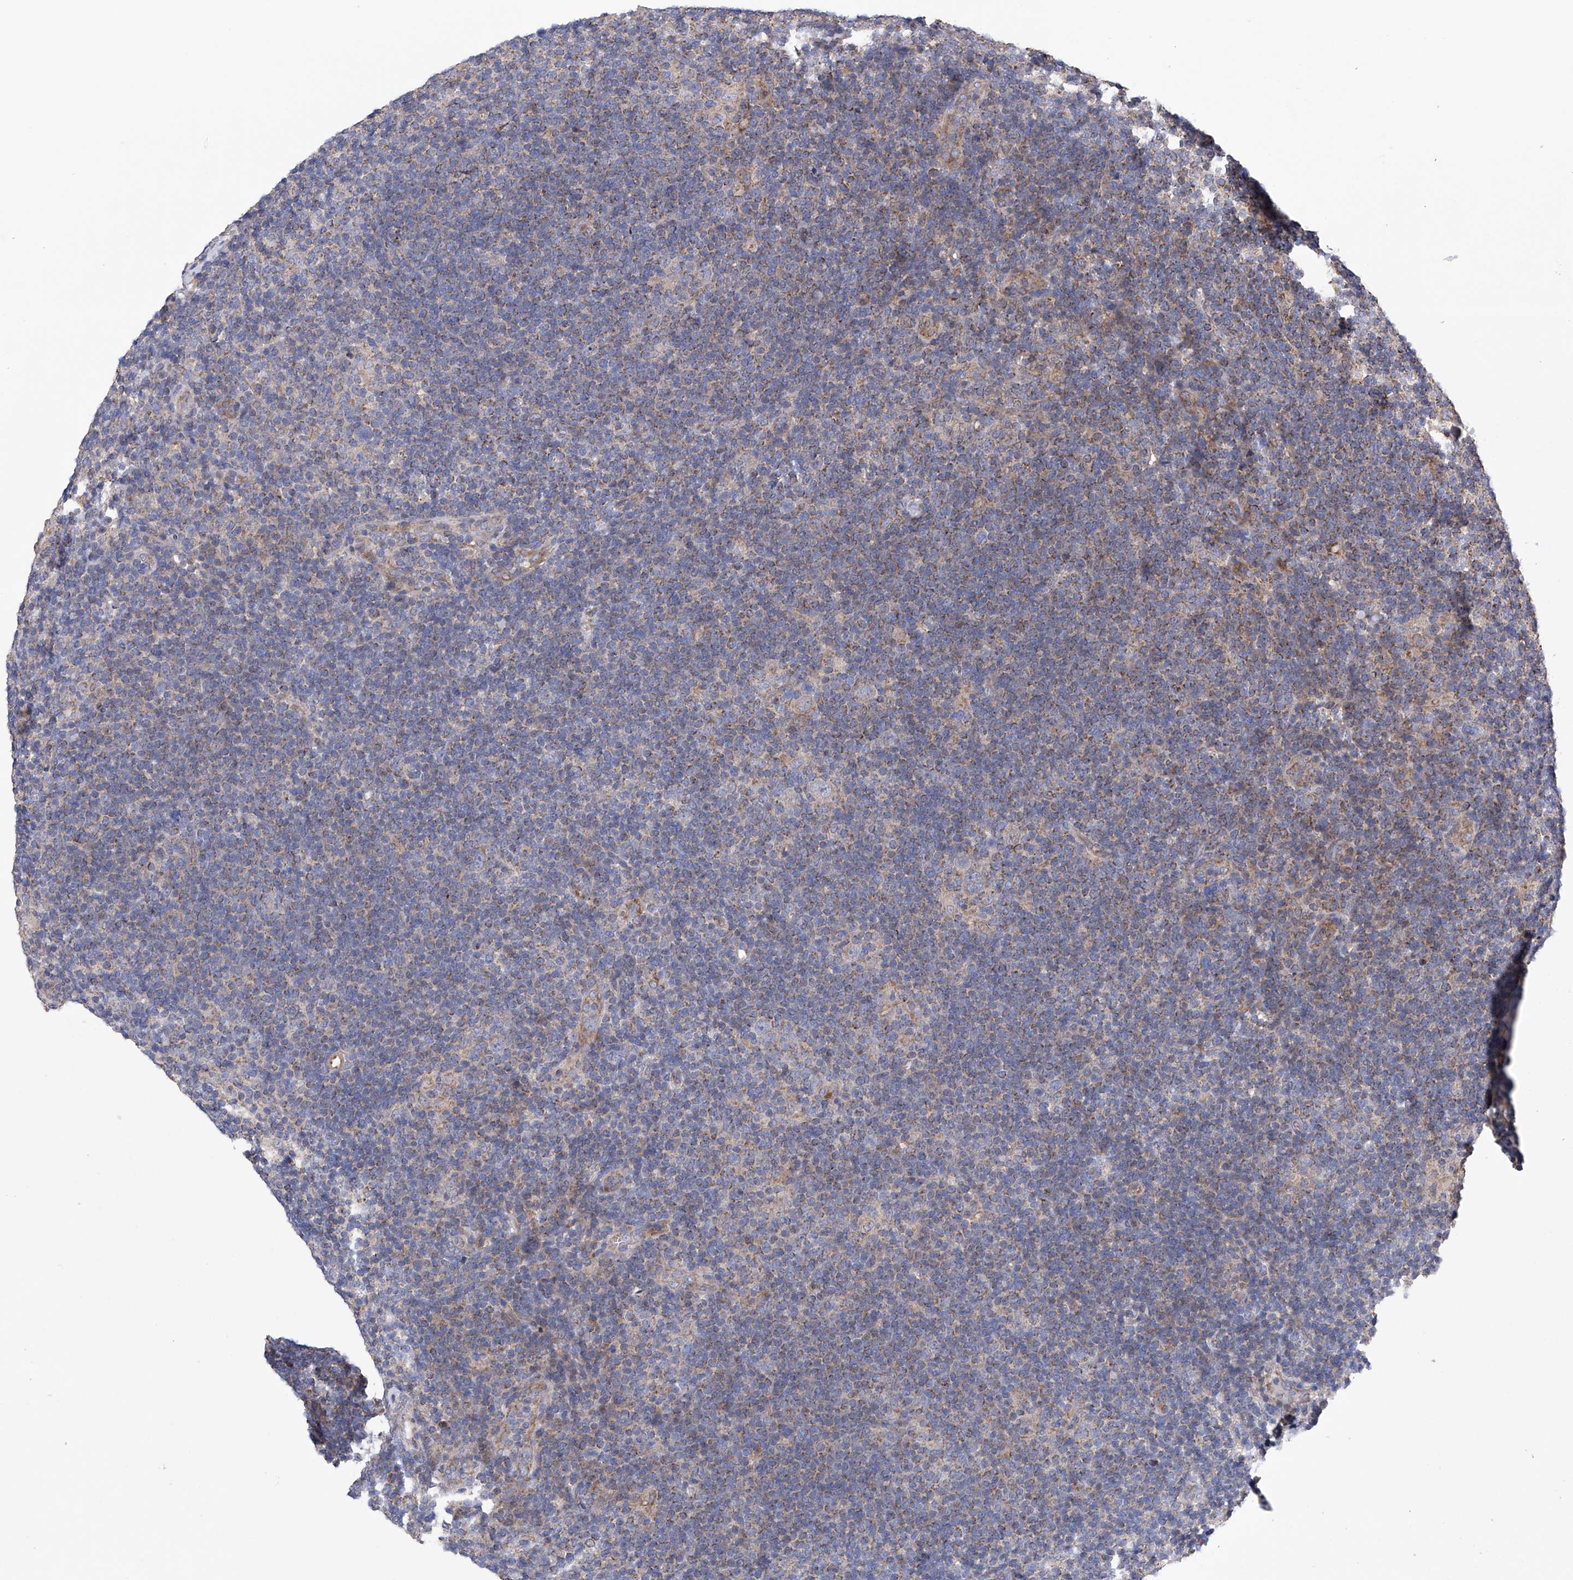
{"staining": {"intensity": "weak", "quantity": "<25%", "location": "cytoplasmic/membranous"}, "tissue": "lymphoma", "cell_type": "Tumor cells", "image_type": "cancer", "snomed": [{"axis": "morphology", "description": "Hodgkin's disease, NOS"}, {"axis": "topography", "description": "Lymph node"}], "caption": "Immunohistochemistry (IHC) photomicrograph of lymphoma stained for a protein (brown), which demonstrates no staining in tumor cells. (Stains: DAB (3,3'-diaminobenzidine) IHC with hematoxylin counter stain, Microscopy: brightfield microscopy at high magnification).", "gene": "EFCAB2", "patient": {"sex": "female", "age": 57}}